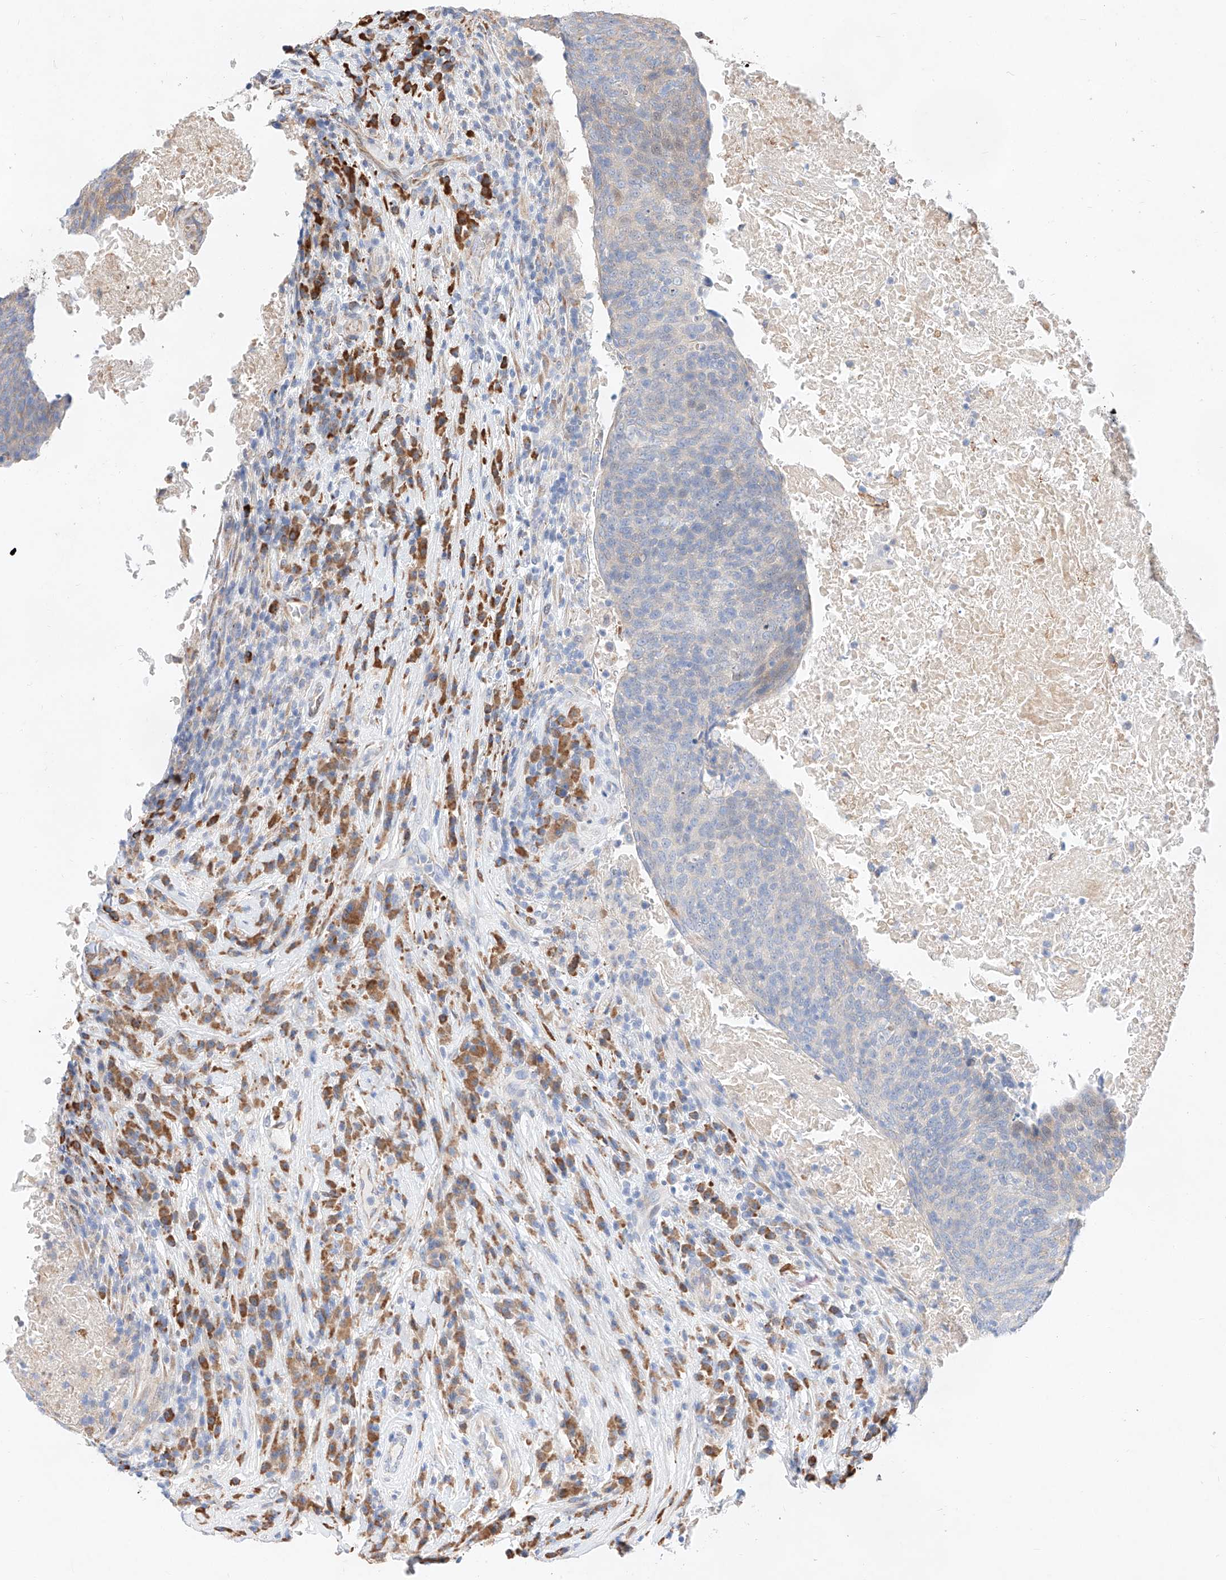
{"staining": {"intensity": "negative", "quantity": "none", "location": "none"}, "tissue": "head and neck cancer", "cell_type": "Tumor cells", "image_type": "cancer", "snomed": [{"axis": "morphology", "description": "Squamous cell carcinoma, NOS"}, {"axis": "morphology", "description": "Squamous cell carcinoma, metastatic, NOS"}, {"axis": "topography", "description": "Lymph node"}, {"axis": "topography", "description": "Head-Neck"}], "caption": "The photomicrograph exhibits no significant staining in tumor cells of head and neck cancer (metastatic squamous cell carcinoma).", "gene": "ATP9B", "patient": {"sex": "male", "age": 62}}